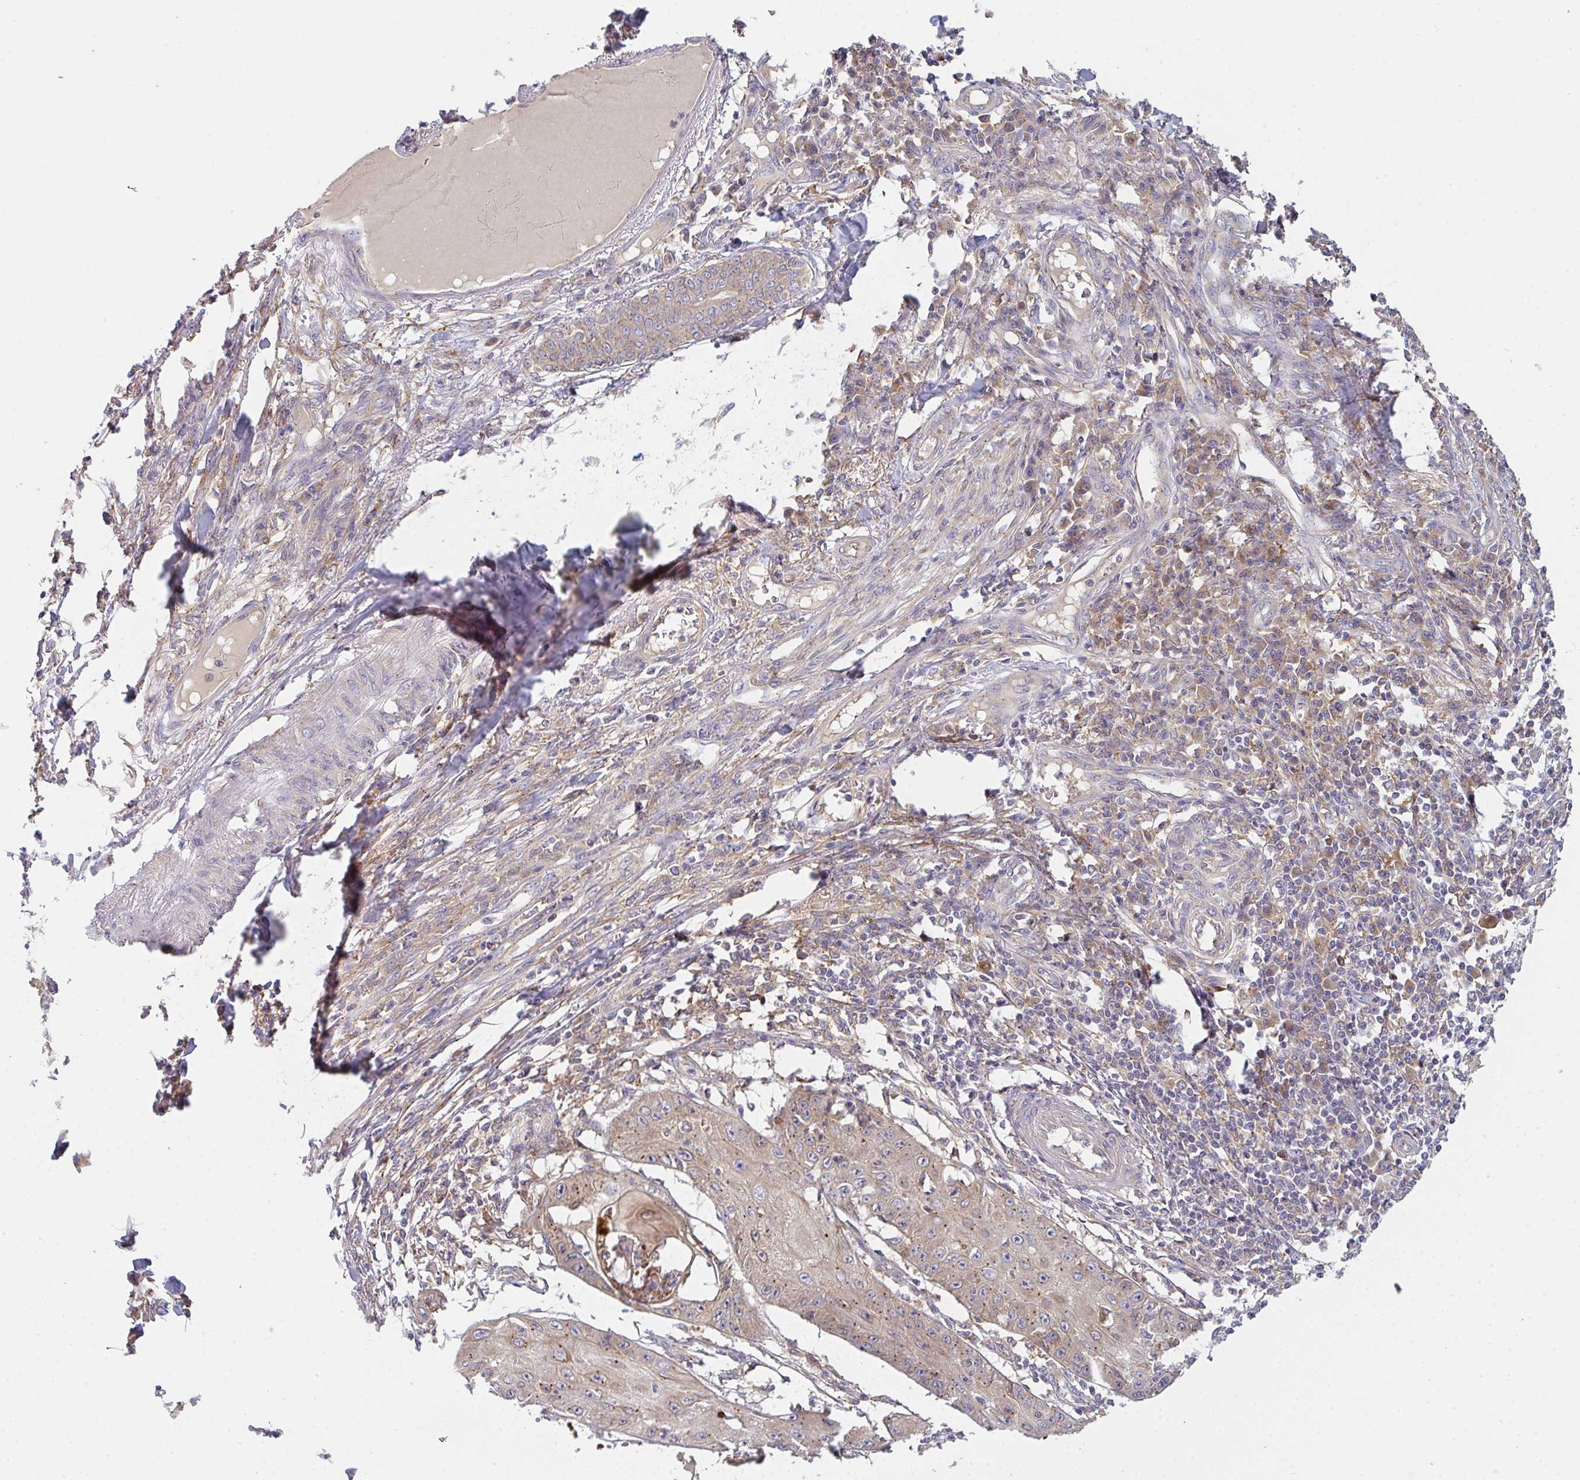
{"staining": {"intensity": "weak", "quantity": ">75%", "location": "cytoplasmic/membranous"}, "tissue": "skin cancer", "cell_type": "Tumor cells", "image_type": "cancer", "snomed": [{"axis": "morphology", "description": "Squamous cell carcinoma, NOS"}, {"axis": "topography", "description": "Skin"}], "caption": "Skin cancer (squamous cell carcinoma) was stained to show a protein in brown. There is low levels of weak cytoplasmic/membranous staining in about >75% of tumor cells.", "gene": "SNX5", "patient": {"sex": "male", "age": 70}}